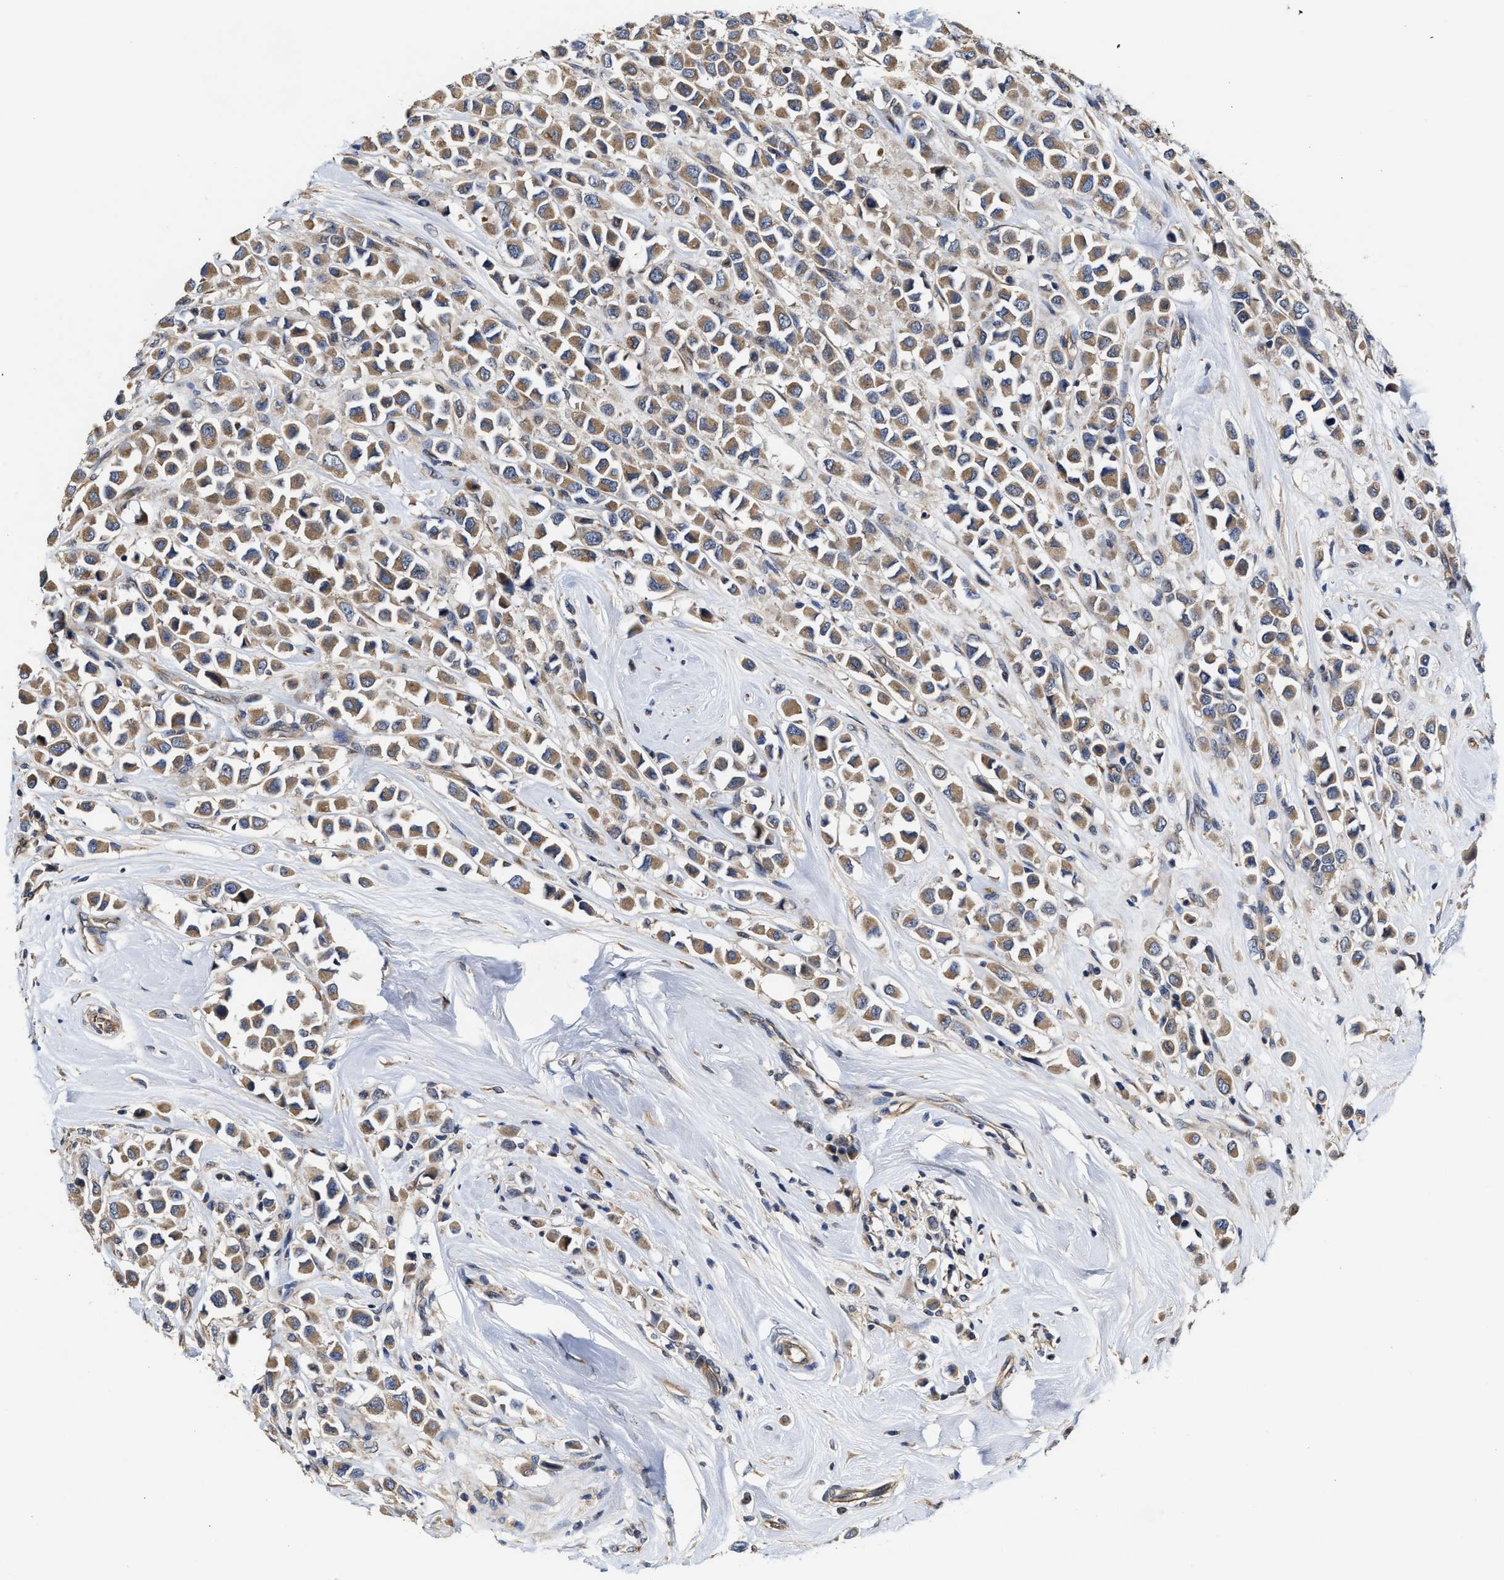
{"staining": {"intensity": "moderate", "quantity": ">75%", "location": "cytoplasmic/membranous"}, "tissue": "breast cancer", "cell_type": "Tumor cells", "image_type": "cancer", "snomed": [{"axis": "morphology", "description": "Duct carcinoma"}, {"axis": "topography", "description": "Breast"}], "caption": "Tumor cells reveal medium levels of moderate cytoplasmic/membranous staining in about >75% of cells in breast cancer.", "gene": "TRAF6", "patient": {"sex": "female", "age": 61}}